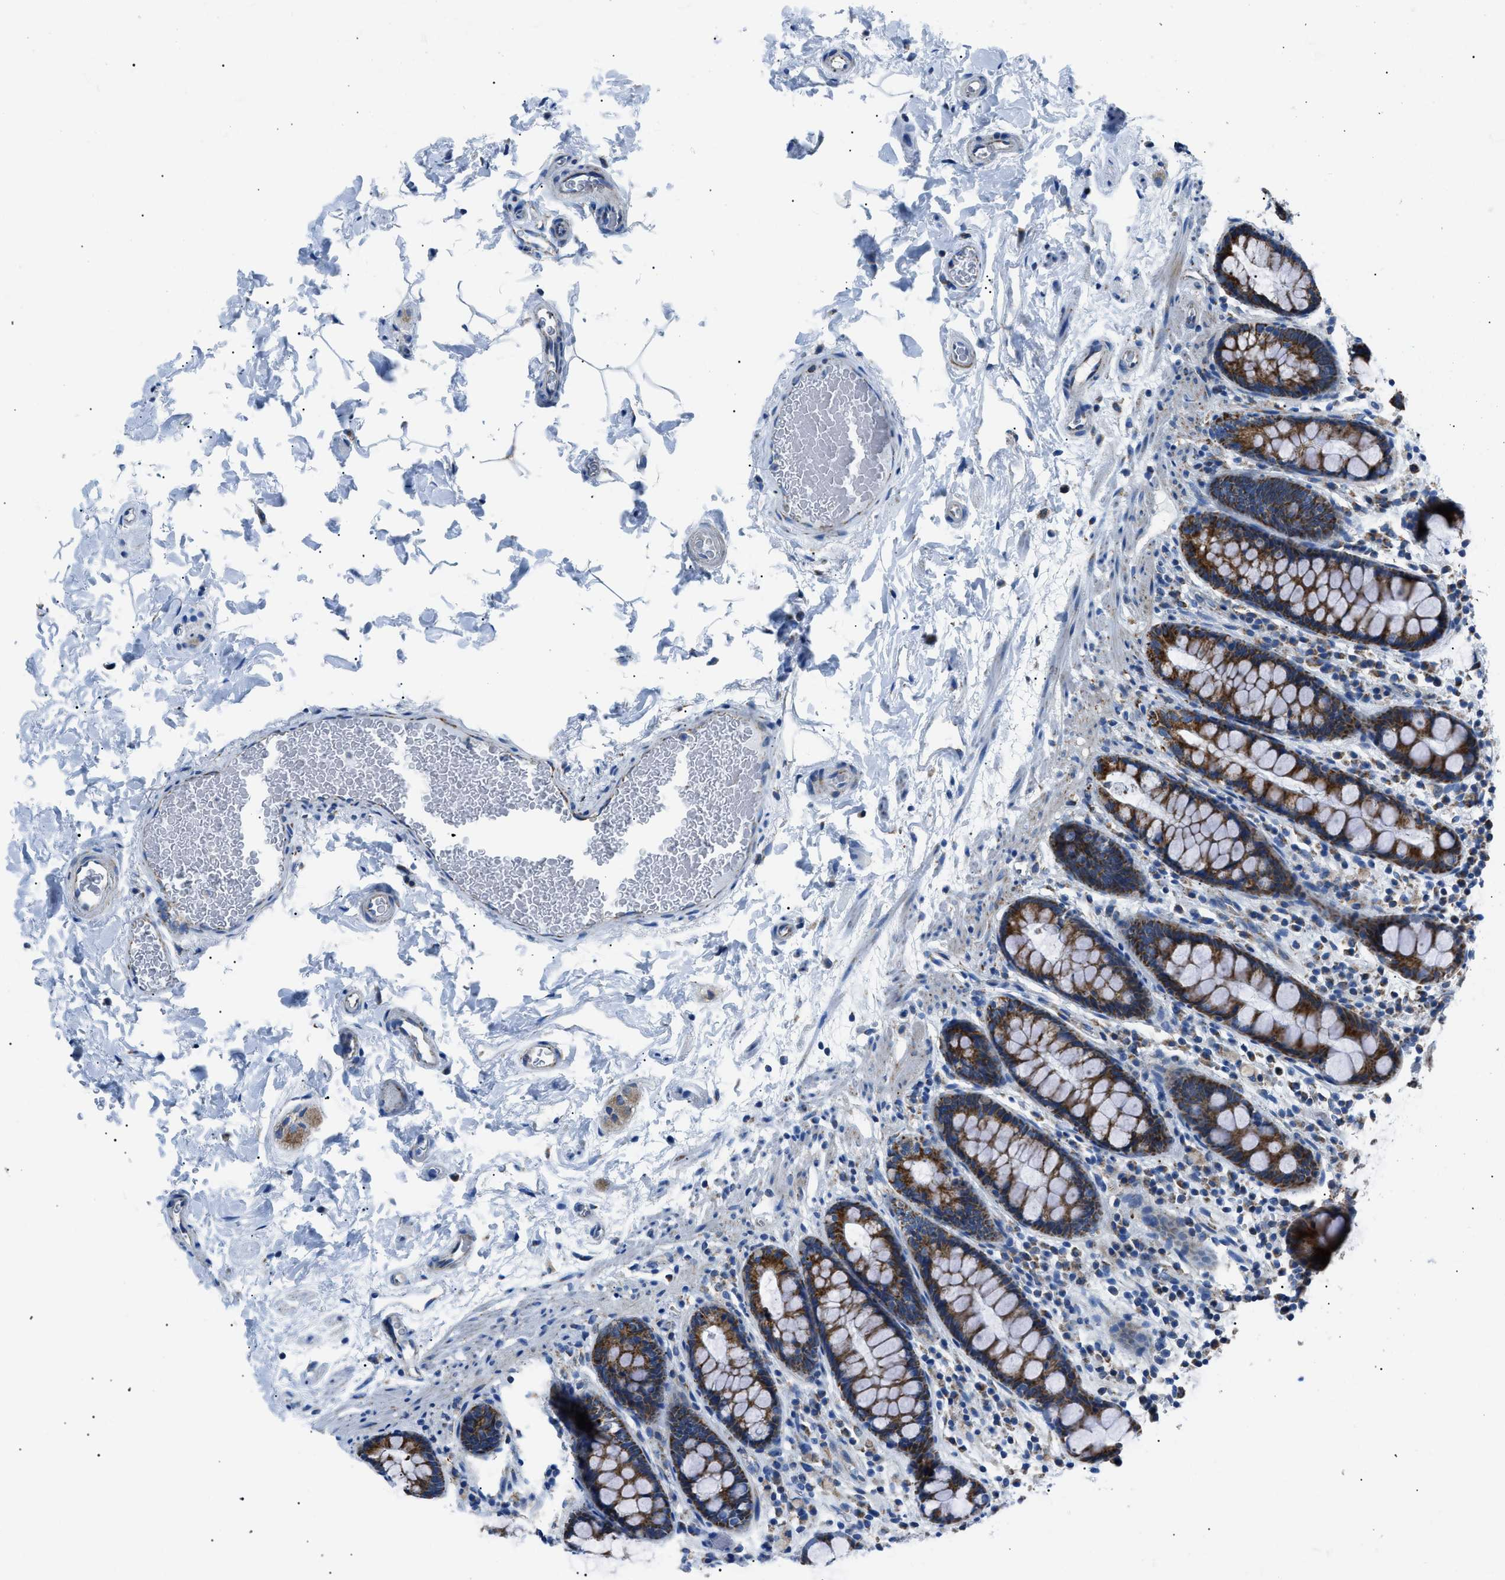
{"staining": {"intensity": "moderate", "quantity": "25%-75%", "location": "cytoplasmic/membranous"}, "tissue": "colon", "cell_type": "Endothelial cells", "image_type": "normal", "snomed": [{"axis": "morphology", "description": "Normal tissue, NOS"}, {"axis": "topography", "description": "Colon"}], "caption": "High-magnification brightfield microscopy of unremarkable colon stained with DAB (brown) and counterstained with hematoxylin (blue). endothelial cells exhibit moderate cytoplasmic/membranous staining is present in approximately25%-75% of cells.", "gene": "PHB2", "patient": {"sex": "female", "age": 80}}